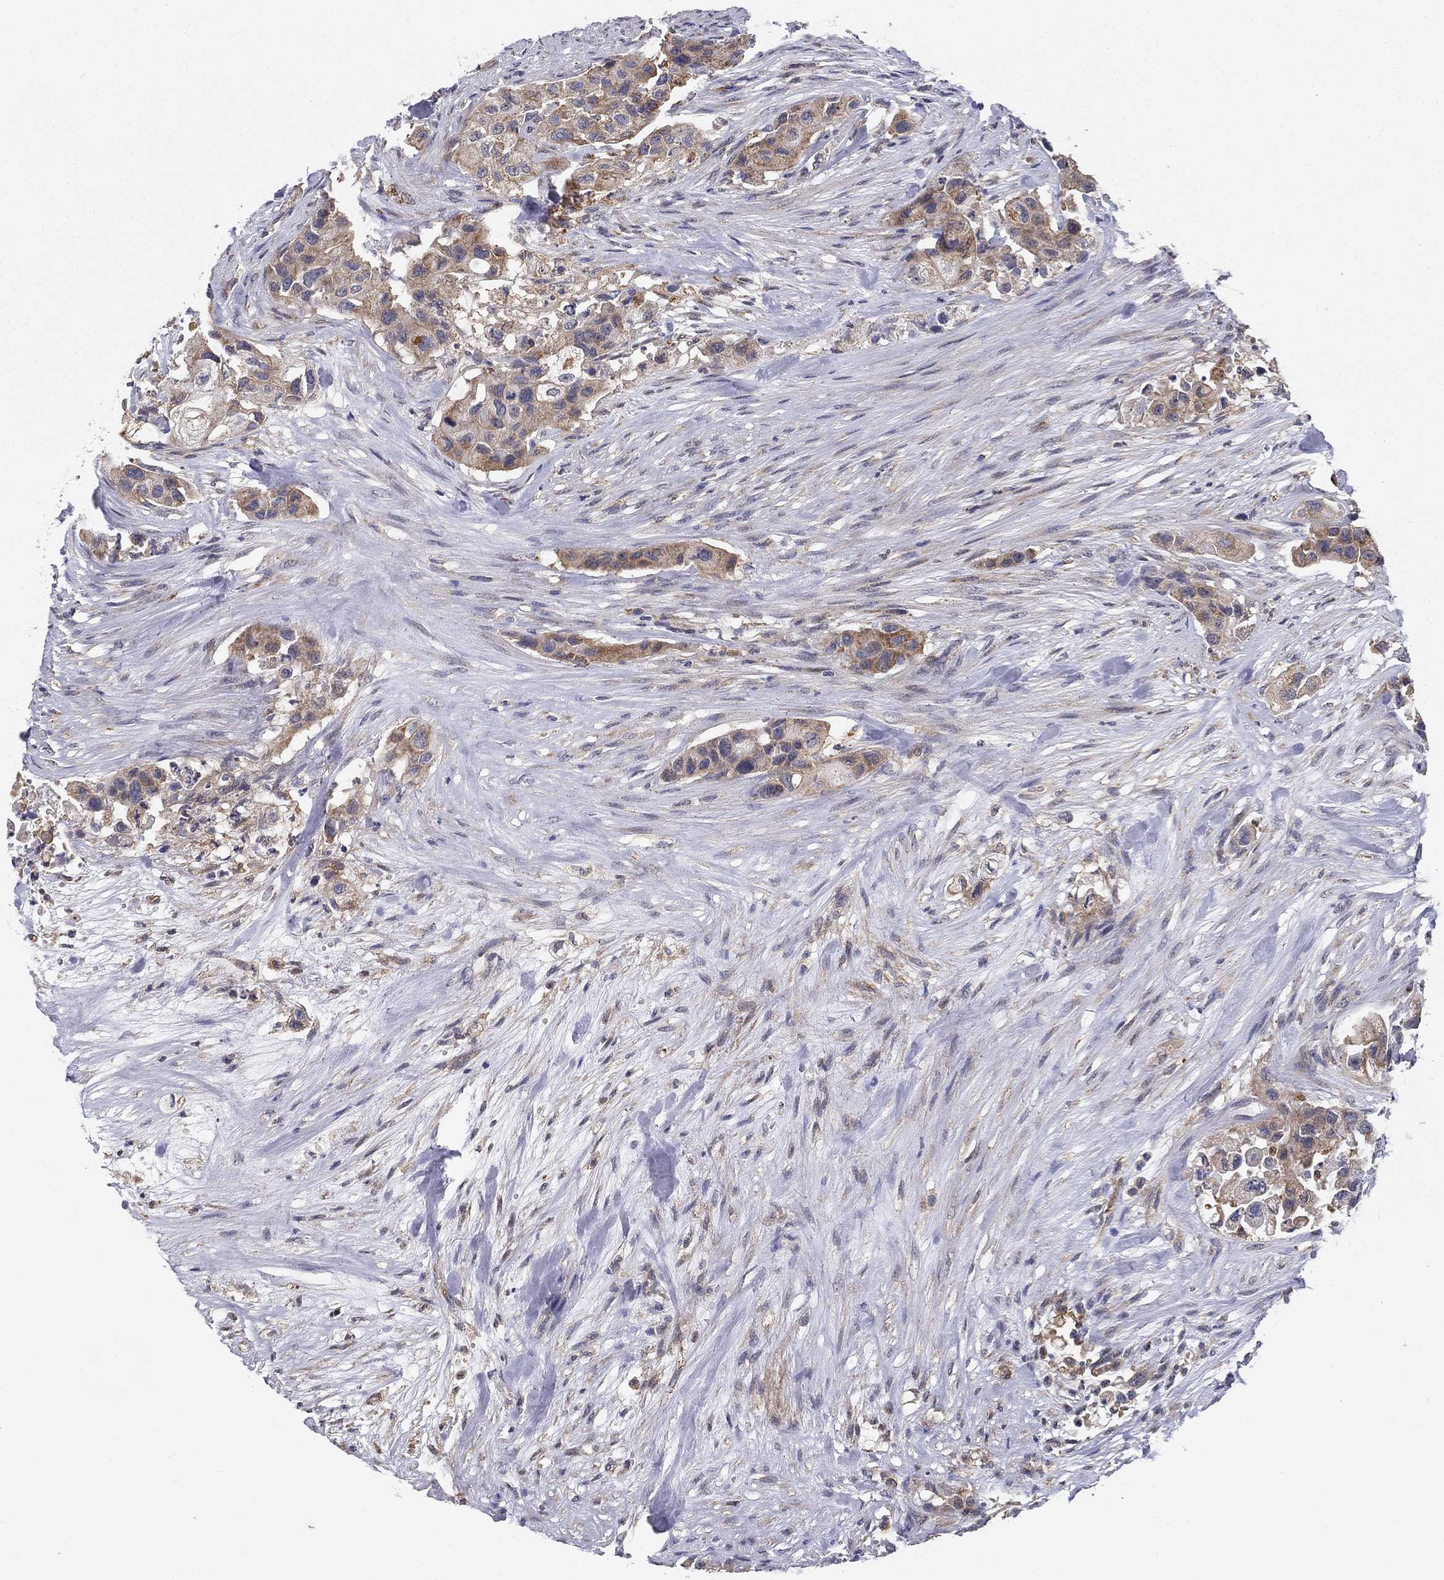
{"staining": {"intensity": "weak", "quantity": "<25%", "location": "cytoplasmic/membranous"}, "tissue": "urothelial cancer", "cell_type": "Tumor cells", "image_type": "cancer", "snomed": [{"axis": "morphology", "description": "Urothelial carcinoma, High grade"}, {"axis": "topography", "description": "Urinary bladder"}], "caption": "Tumor cells show no significant protein staining in urothelial cancer.", "gene": "ALDH4A1", "patient": {"sex": "female", "age": 73}}